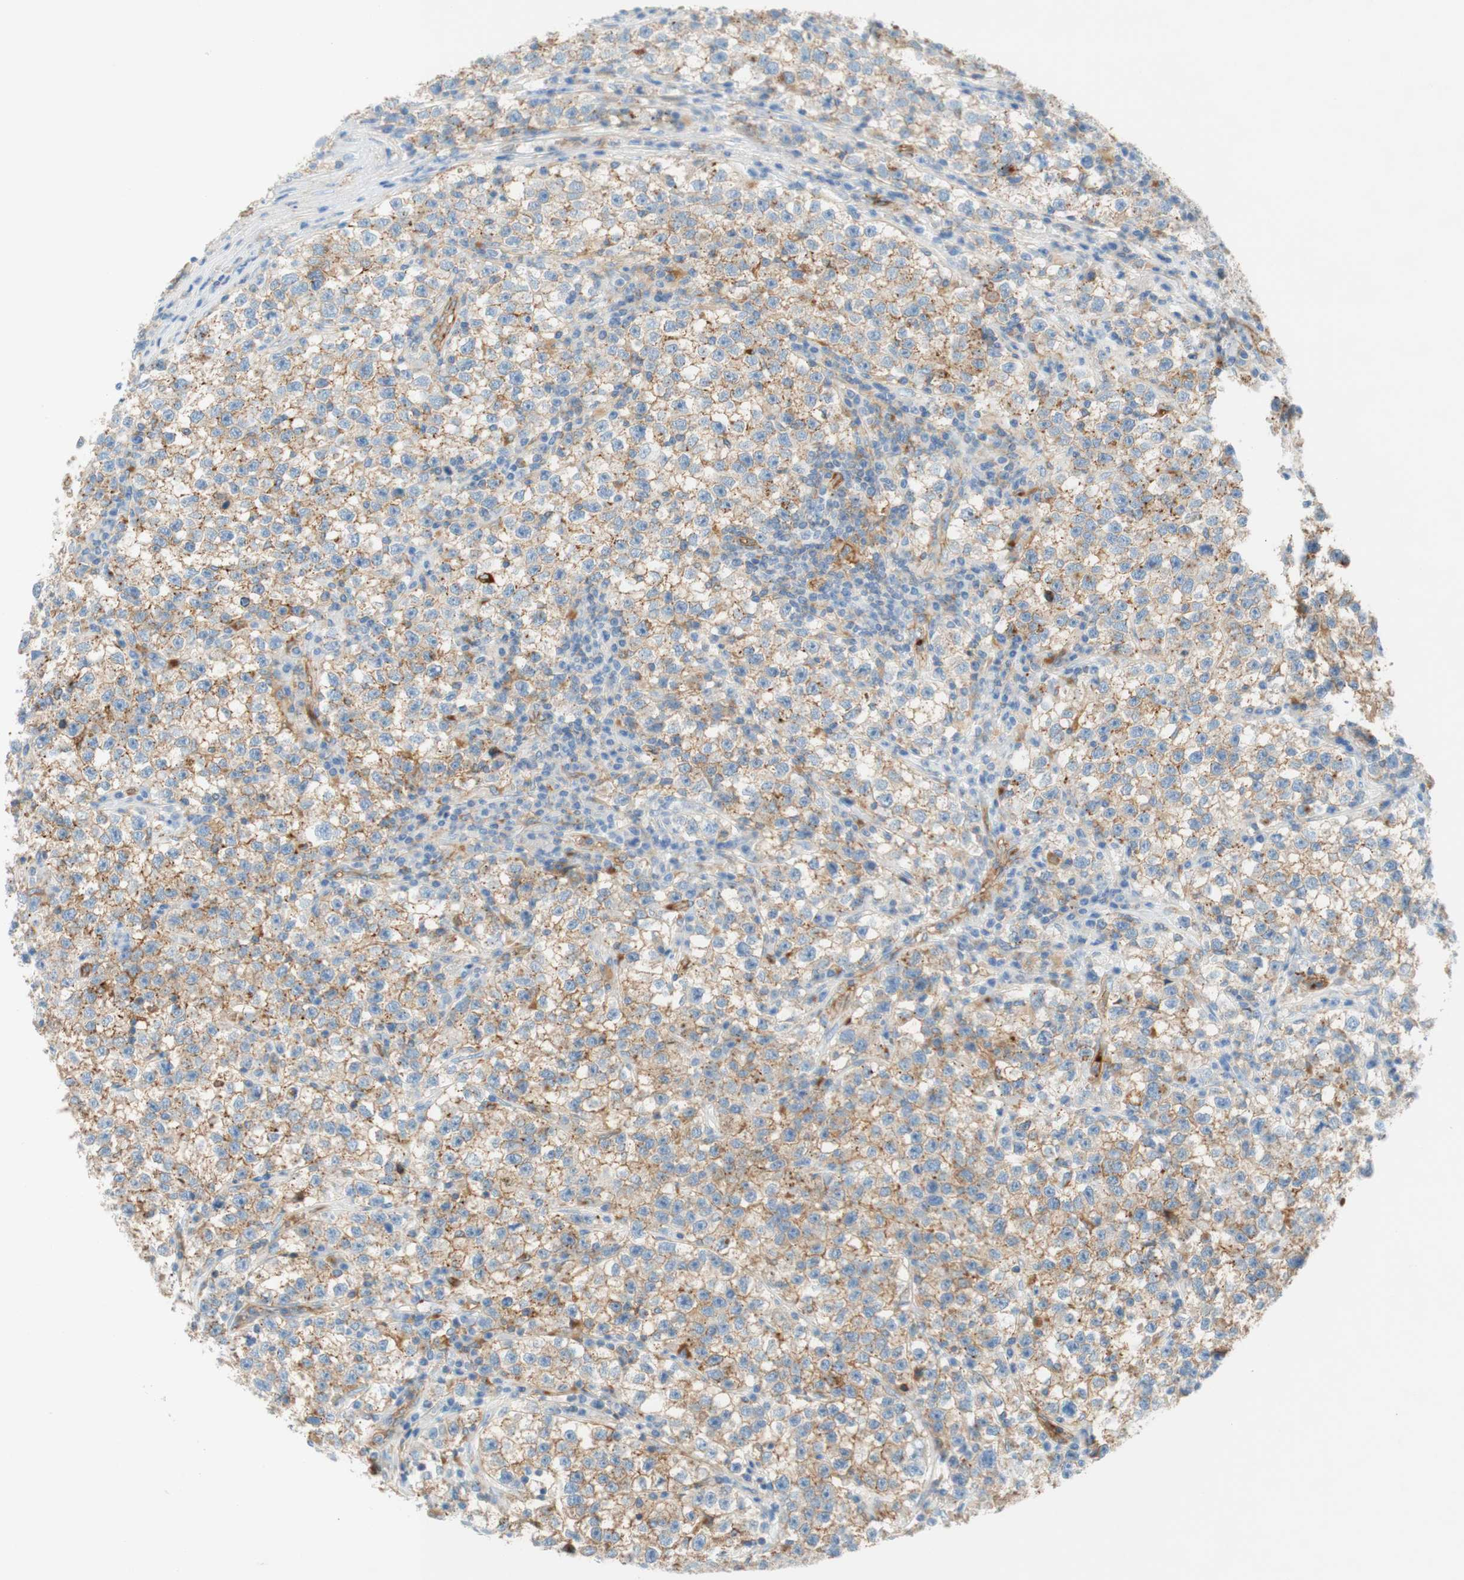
{"staining": {"intensity": "weak", "quantity": ">75%", "location": "cytoplasmic/membranous"}, "tissue": "testis cancer", "cell_type": "Tumor cells", "image_type": "cancer", "snomed": [{"axis": "morphology", "description": "Seminoma, NOS"}, {"axis": "topography", "description": "Testis"}], "caption": "Testis cancer stained with a protein marker displays weak staining in tumor cells.", "gene": "STOM", "patient": {"sex": "male", "age": 22}}